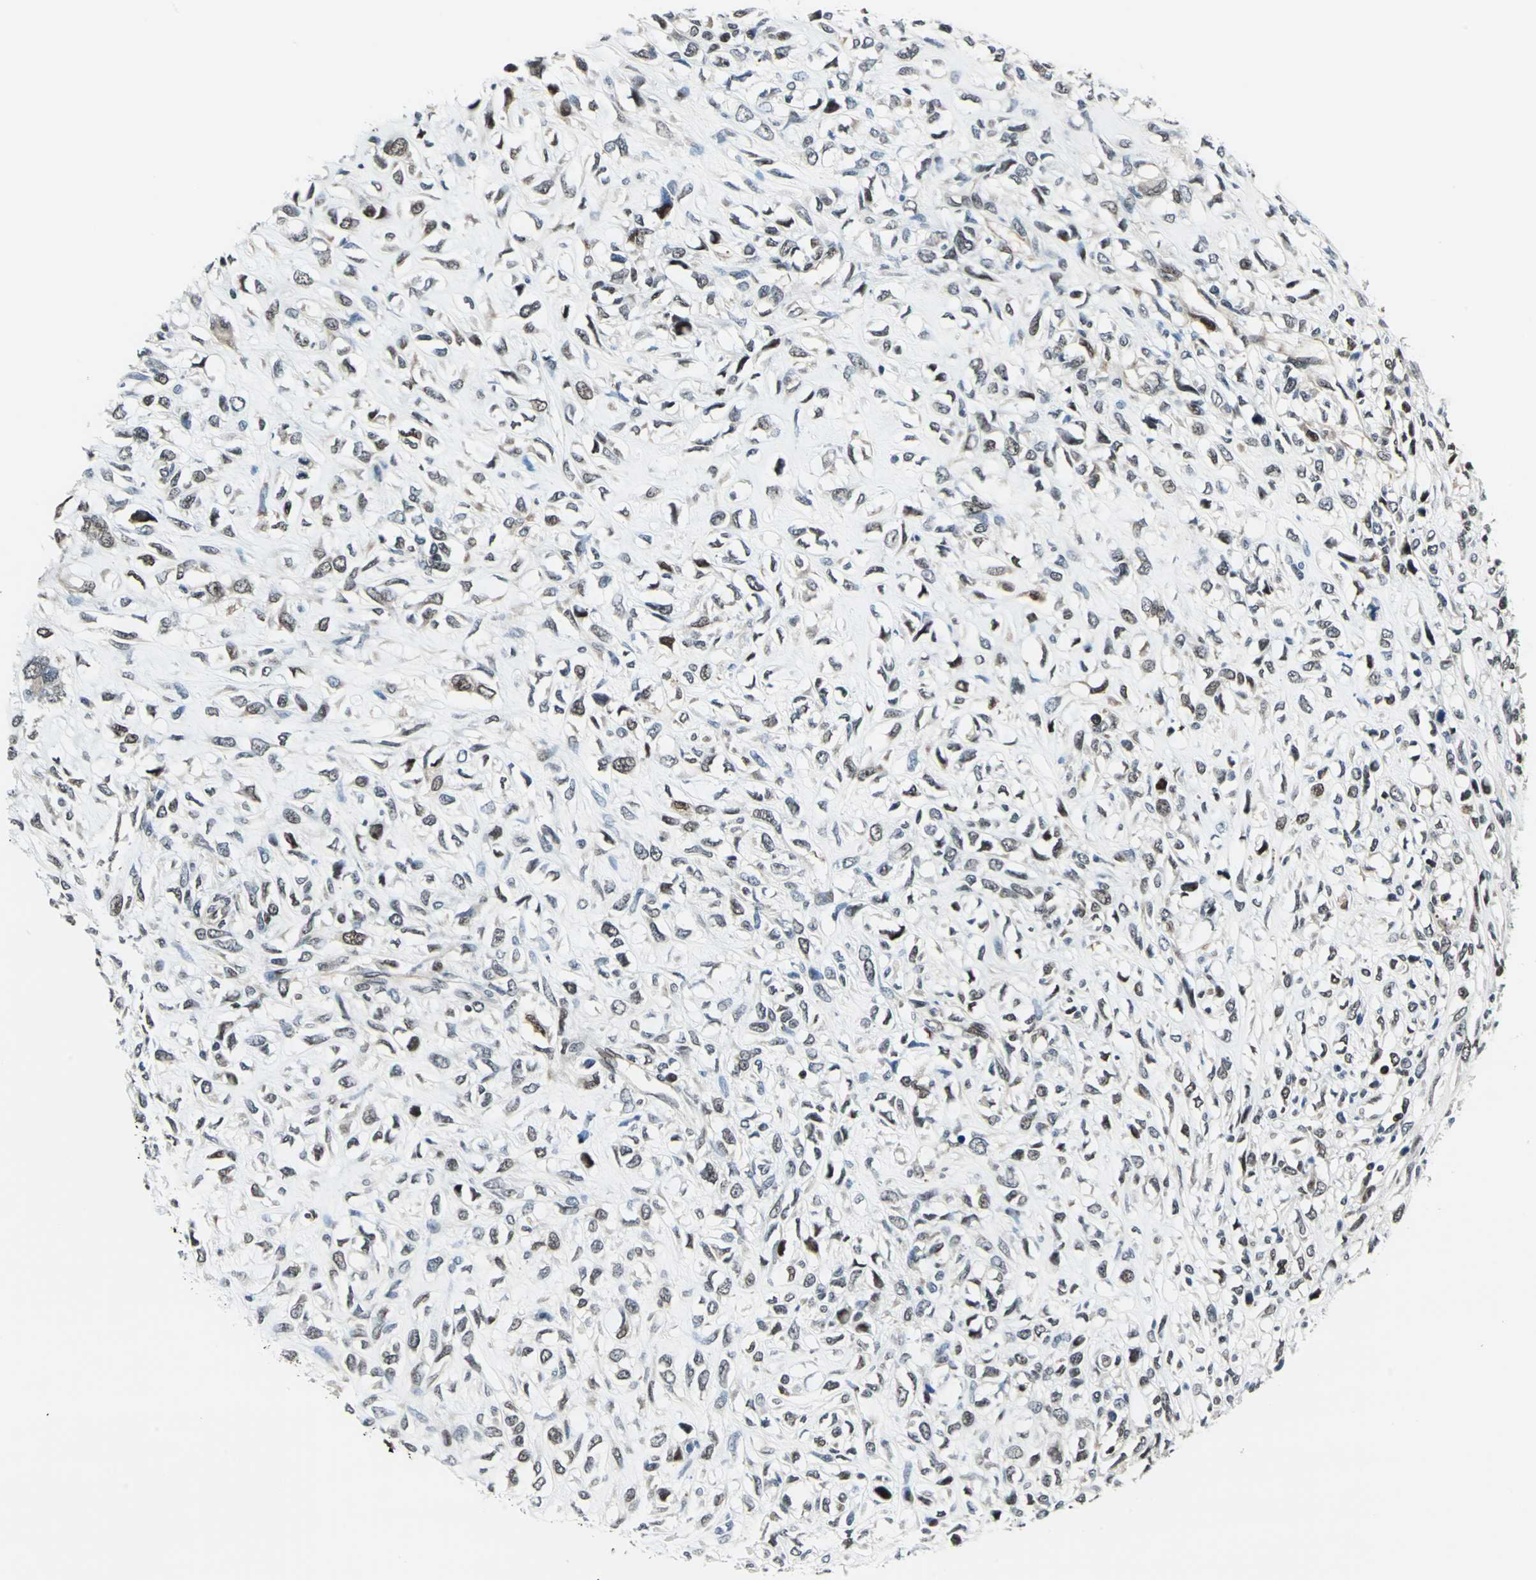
{"staining": {"intensity": "weak", "quantity": "<25%", "location": "cytoplasmic/membranous,nuclear"}, "tissue": "head and neck cancer", "cell_type": "Tumor cells", "image_type": "cancer", "snomed": [{"axis": "morphology", "description": "Necrosis, NOS"}, {"axis": "morphology", "description": "Neoplasm, malignant, NOS"}, {"axis": "topography", "description": "Salivary gland"}, {"axis": "topography", "description": "Head-Neck"}], "caption": "Immunohistochemistry of head and neck malignant neoplasm reveals no positivity in tumor cells.", "gene": "POLR3K", "patient": {"sex": "male", "age": 43}}